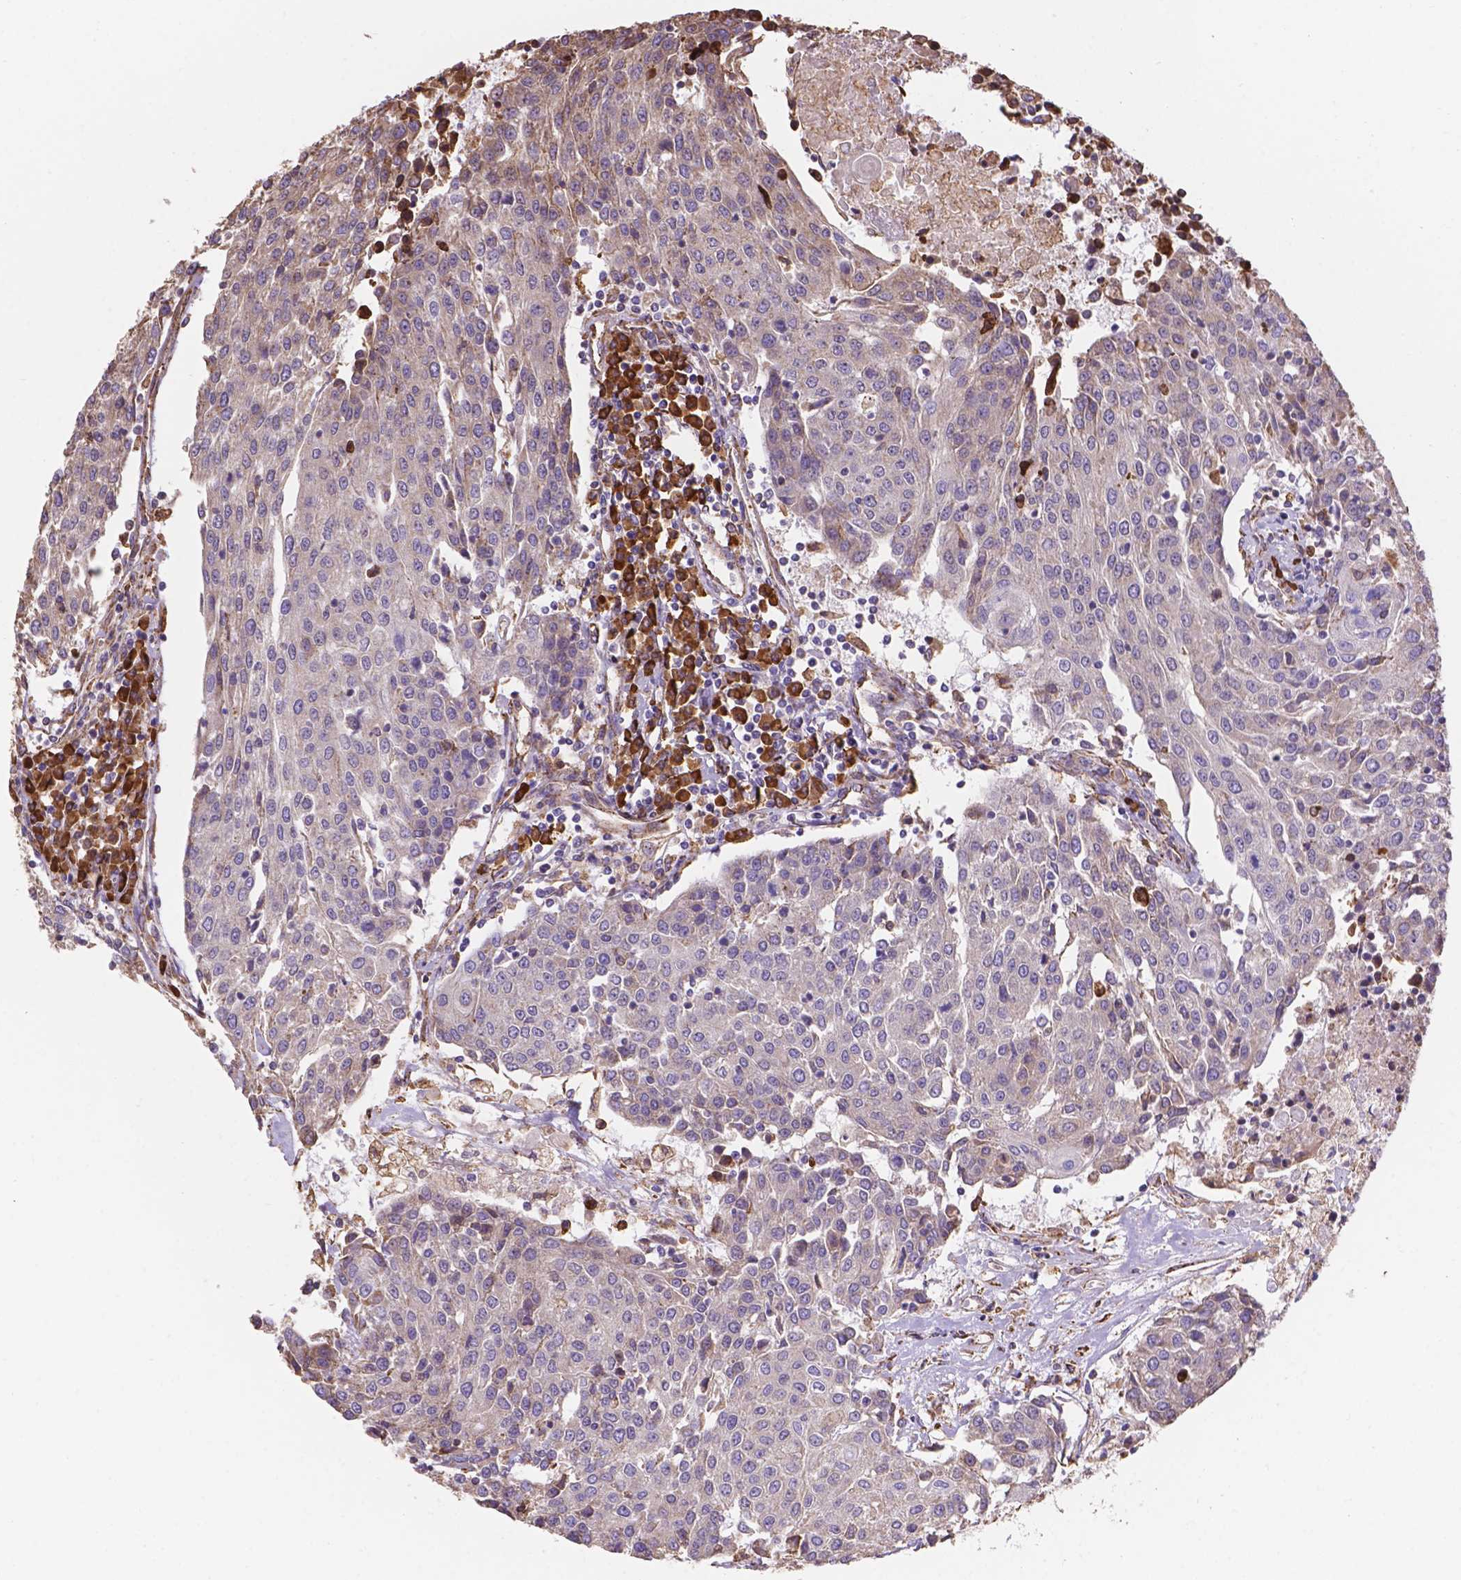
{"staining": {"intensity": "negative", "quantity": "none", "location": "none"}, "tissue": "urothelial cancer", "cell_type": "Tumor cells", "image_type": "cancer", "snomed": [{"axis": "morphology", "description": "Urothelial carcinoma, High grade"}, {"axis": "topography", "description": "Urinary bladder"}], "caption": "The micrograph exhibits no staining of tumor cells in high-grade urothelial carcinoma.", "gene": "IPO11", "patient": {"sex": "female", "age": 85}}